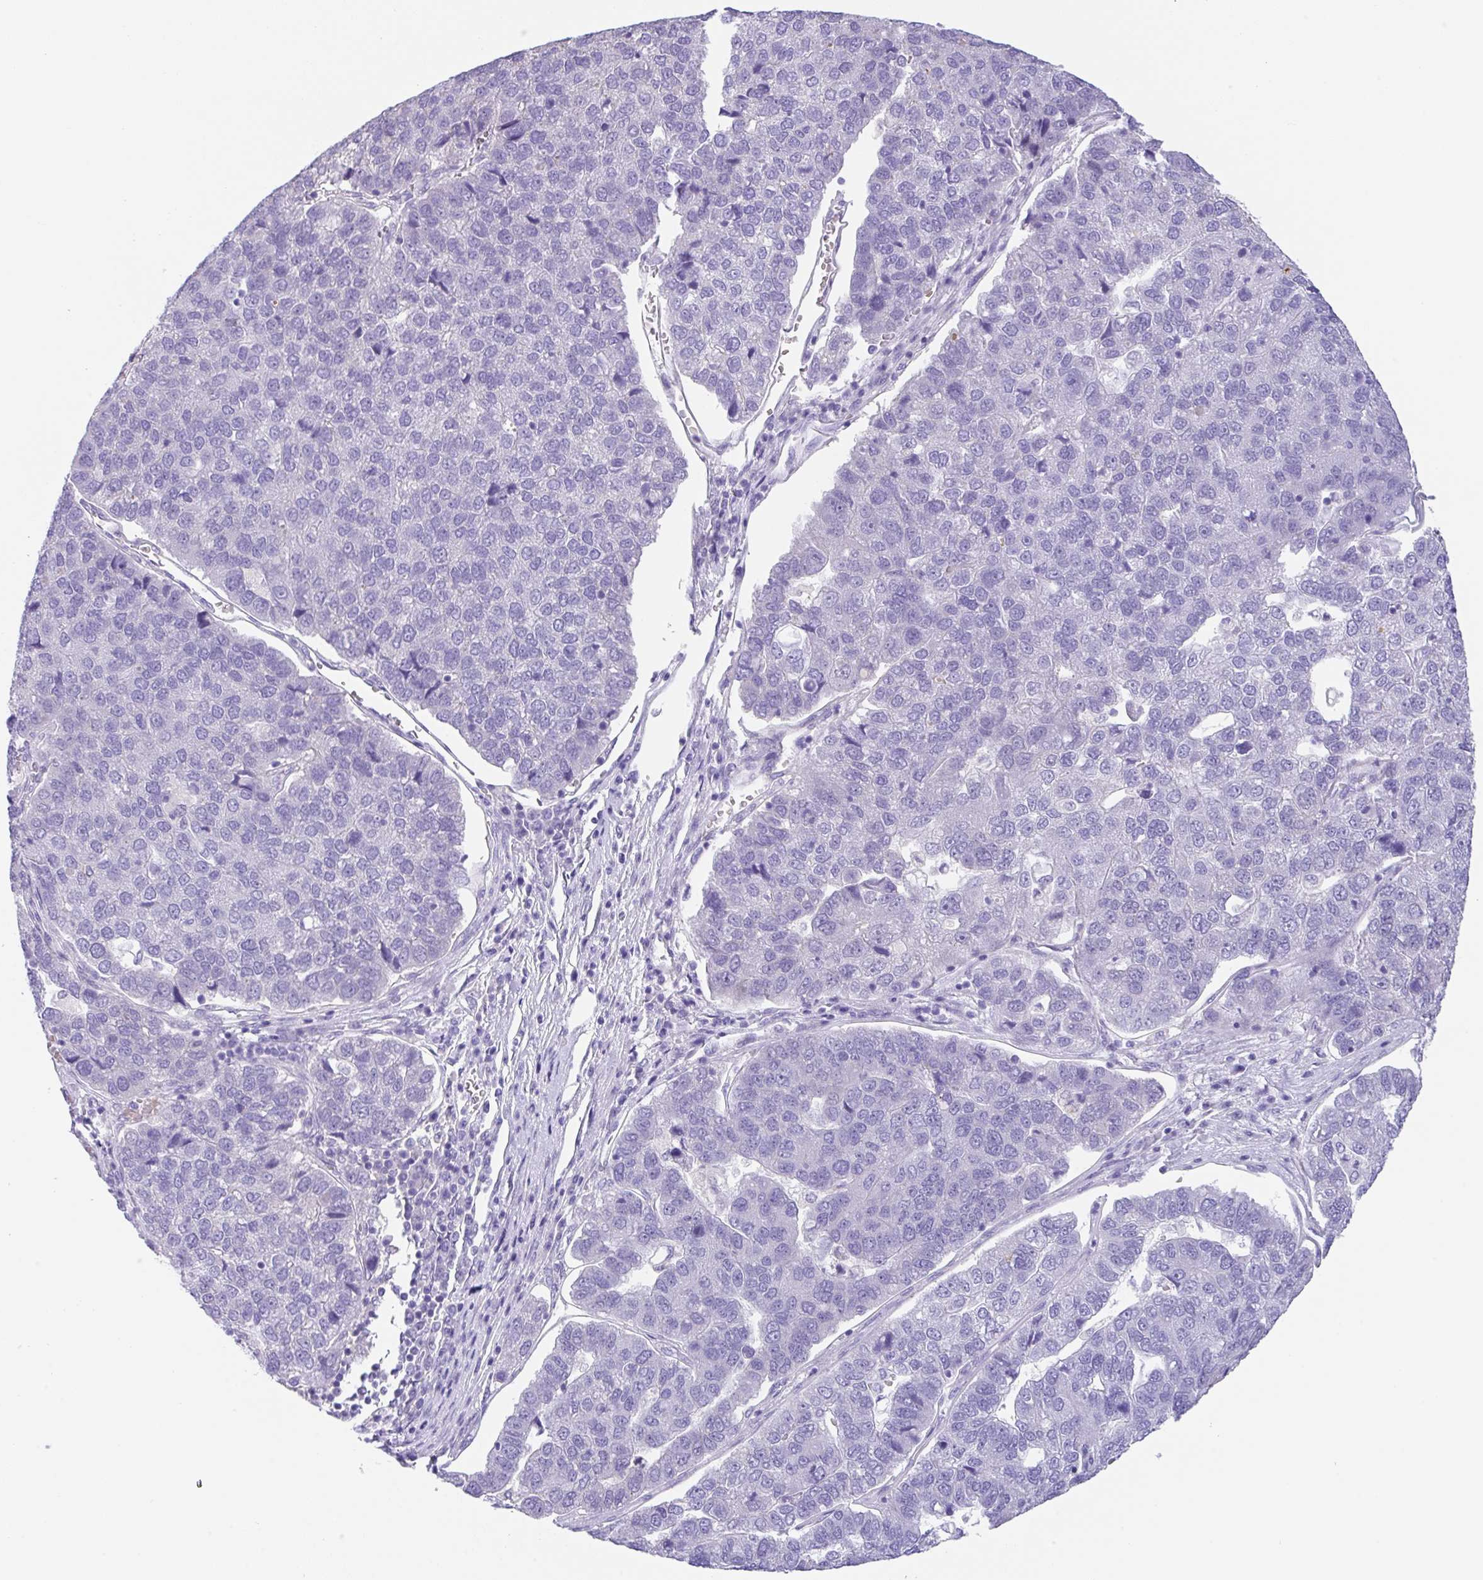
{"staining": {"intensity": "negative", "quantity": "none", "location": "none"}, "tissue": "pancreatic cancer", "cell_type": "Tumor cells", "image_type": "cancer", "snomed": [{"axis": "morphology", "description": "Adenocarcinoma, NOS"}, {"axis": "topography", "description": "Pancreas"}], "caption": "Pancreatic cancer was stained to show a protein in brown. There is no significant staining in tumor cells. (Brightfield microscopy of DAB immunohistochemistry at high magnification).", "gene": "TRAF4", "patient": {"sex": "female", "age": 61}}